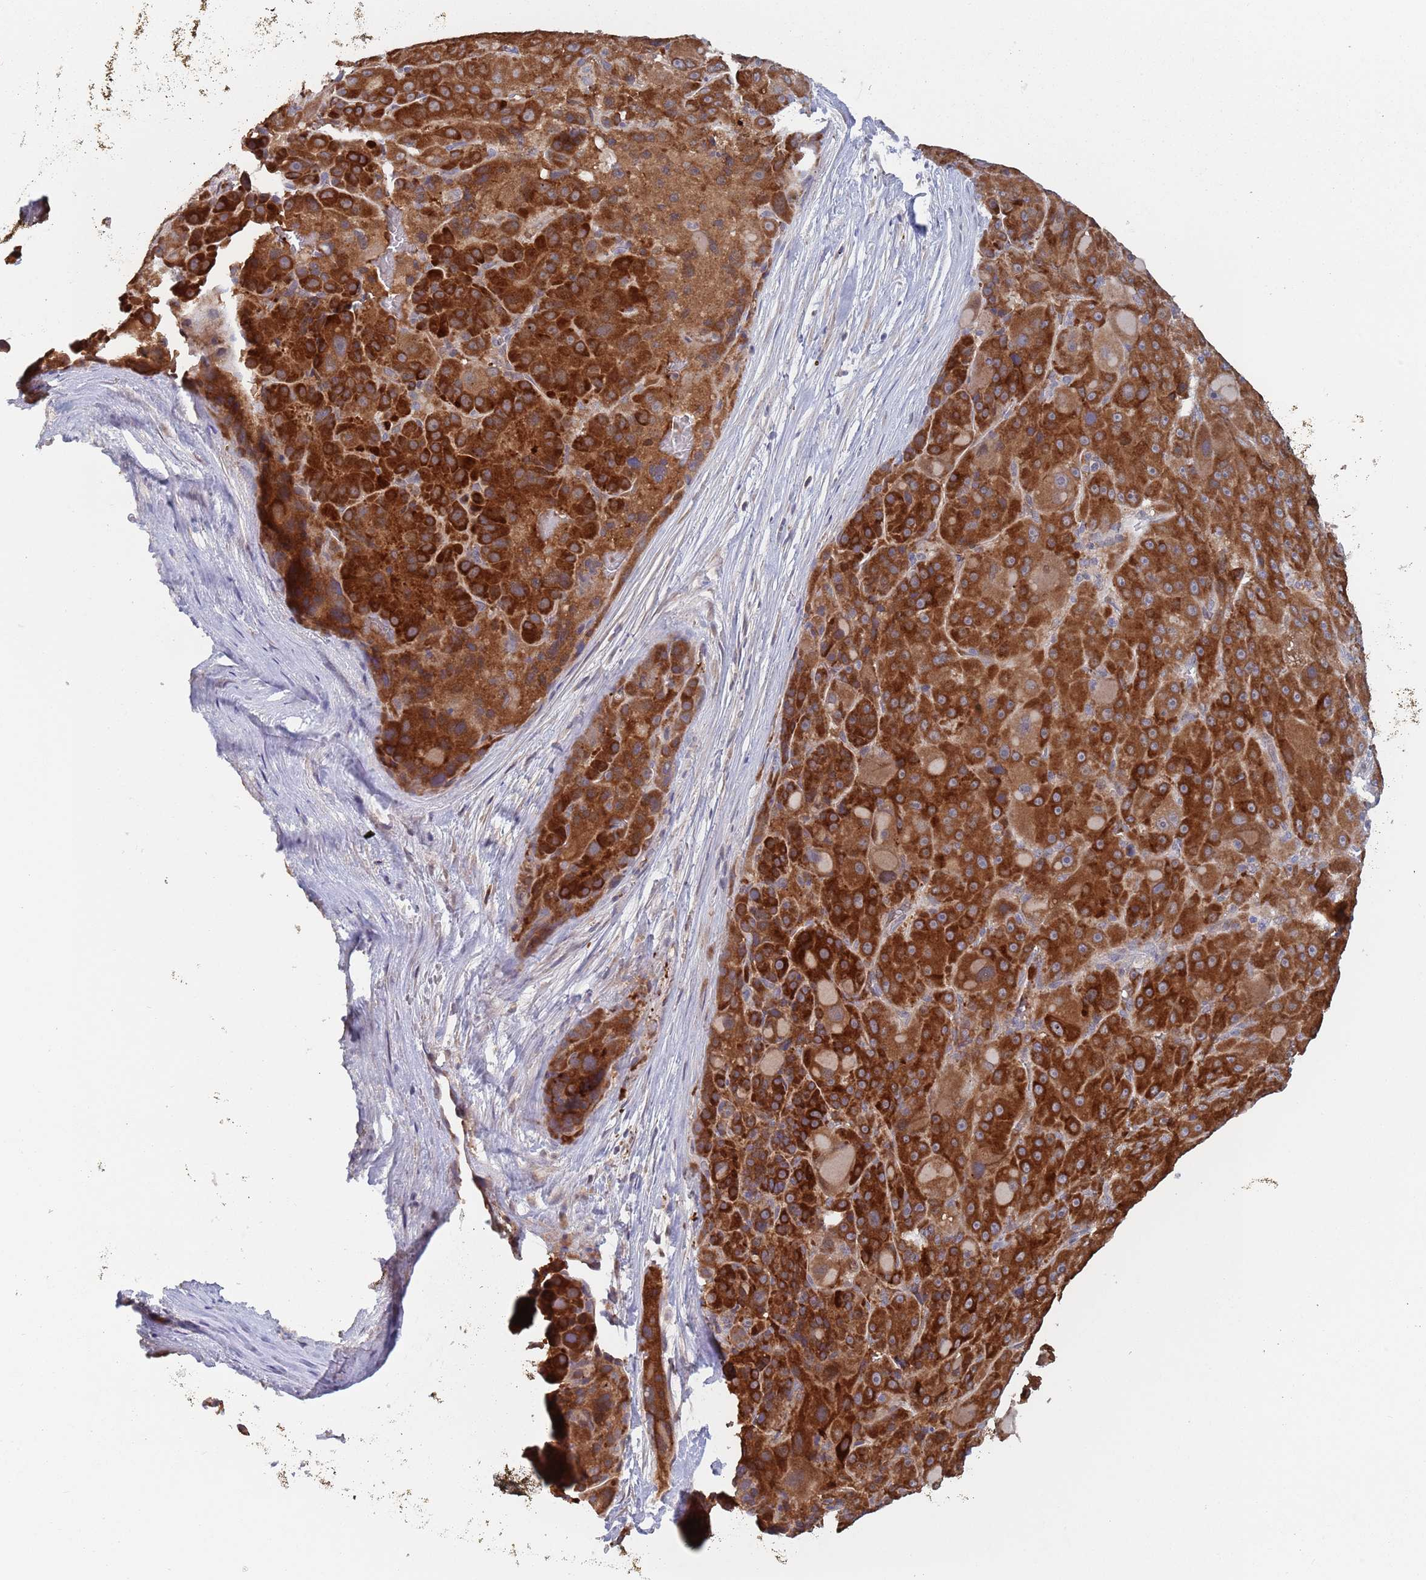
{"staining": {"intensity": "strong", "quantity": ">75%", "location": "cytoplasmic/membranous"}, "tissue": "liver cancer", "cell_type": "Tumor cells", "image_type": "cancer", "snomed": [{"axis": "morphology", "description": "Carcinoma, Hepatocellular, NOS"}, {"axis": "topography", "description": "Liver"}], "caption": "Protein expression analysis of liver cancer displays strong cytoplasmic/membranous staining in approximately >75% of tumor cells.", "gene": "ZNF140", "patient": {"sex": "male", "age": 76}}